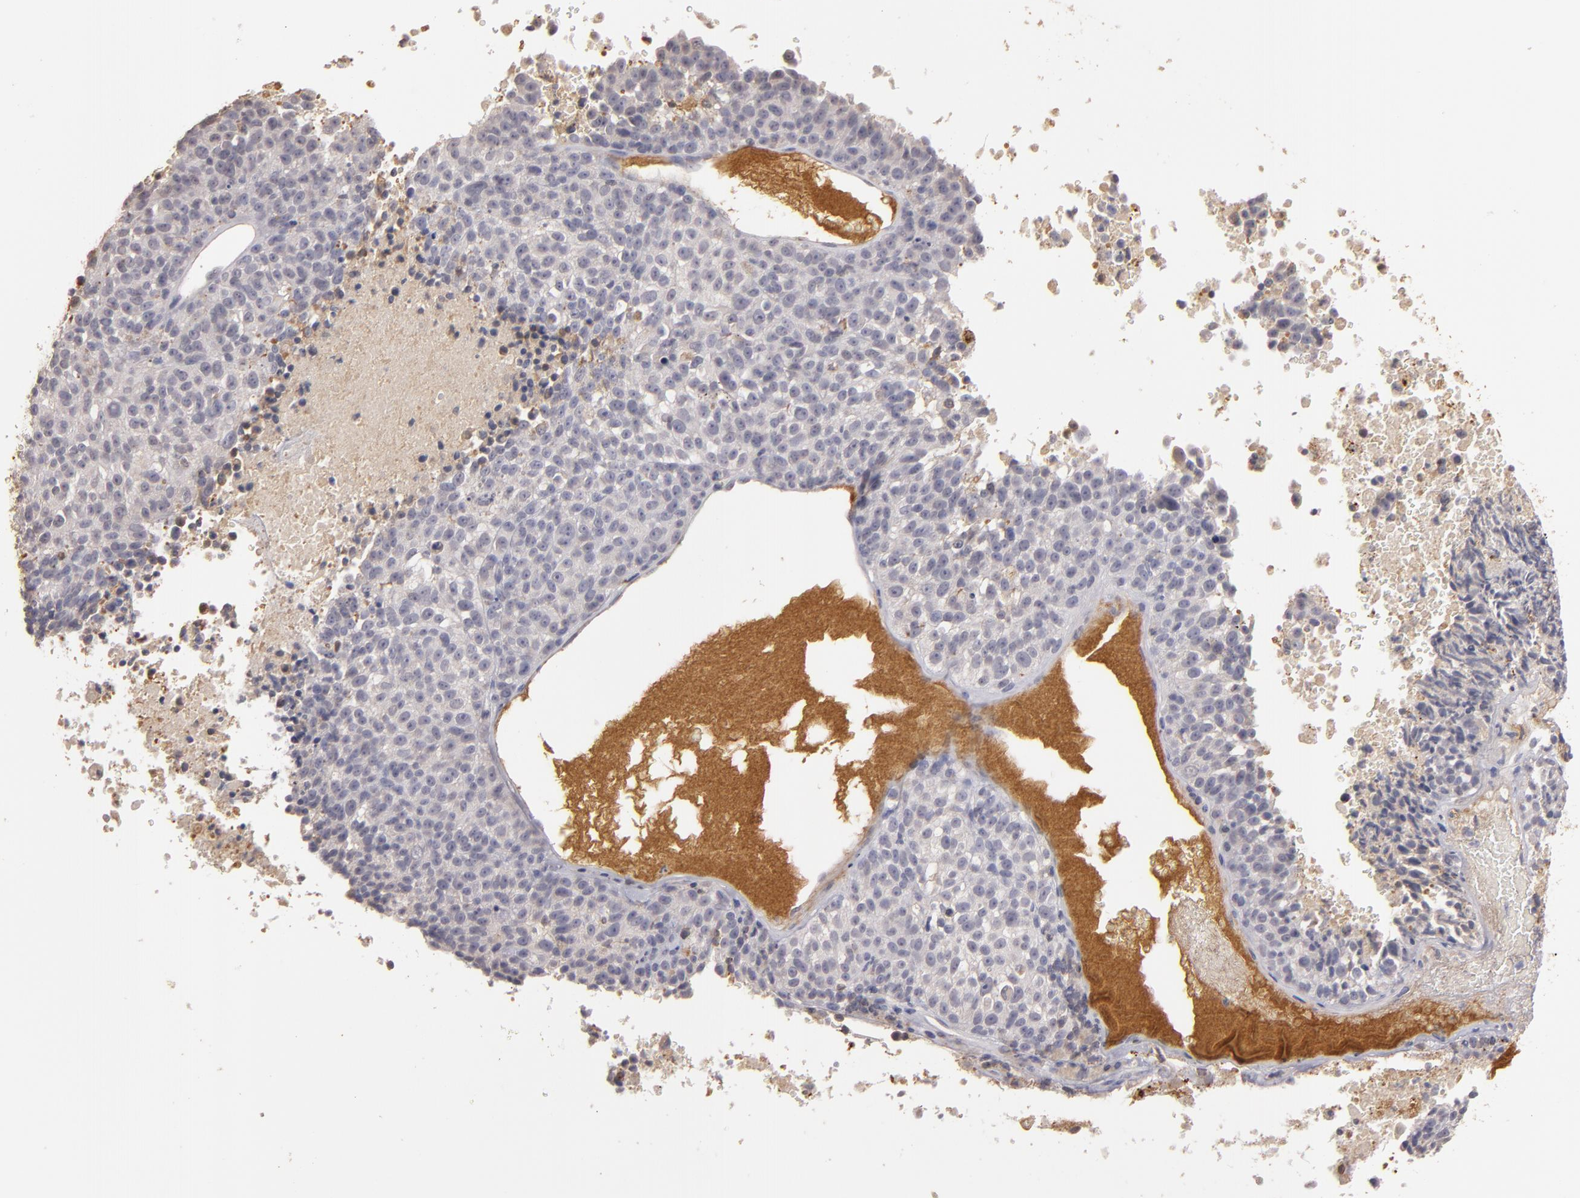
{"staining": {"intensity": "negative", "quantity": "none", "location": "none"}, "tissue": "melanoma", "cell_type": "Tumor cells", "image_type": "cancer", "snomed": [{"axis": "morphology", "description": "Malignant melanoma, Metastatic site"}, {"axis": "topography", "description": "Cerebral cortex"}], "caption": "Tumor cells show no significant positivity in melanoma.", "gene": "MBL2", "patient": {"sex": "female", "age": 52}}